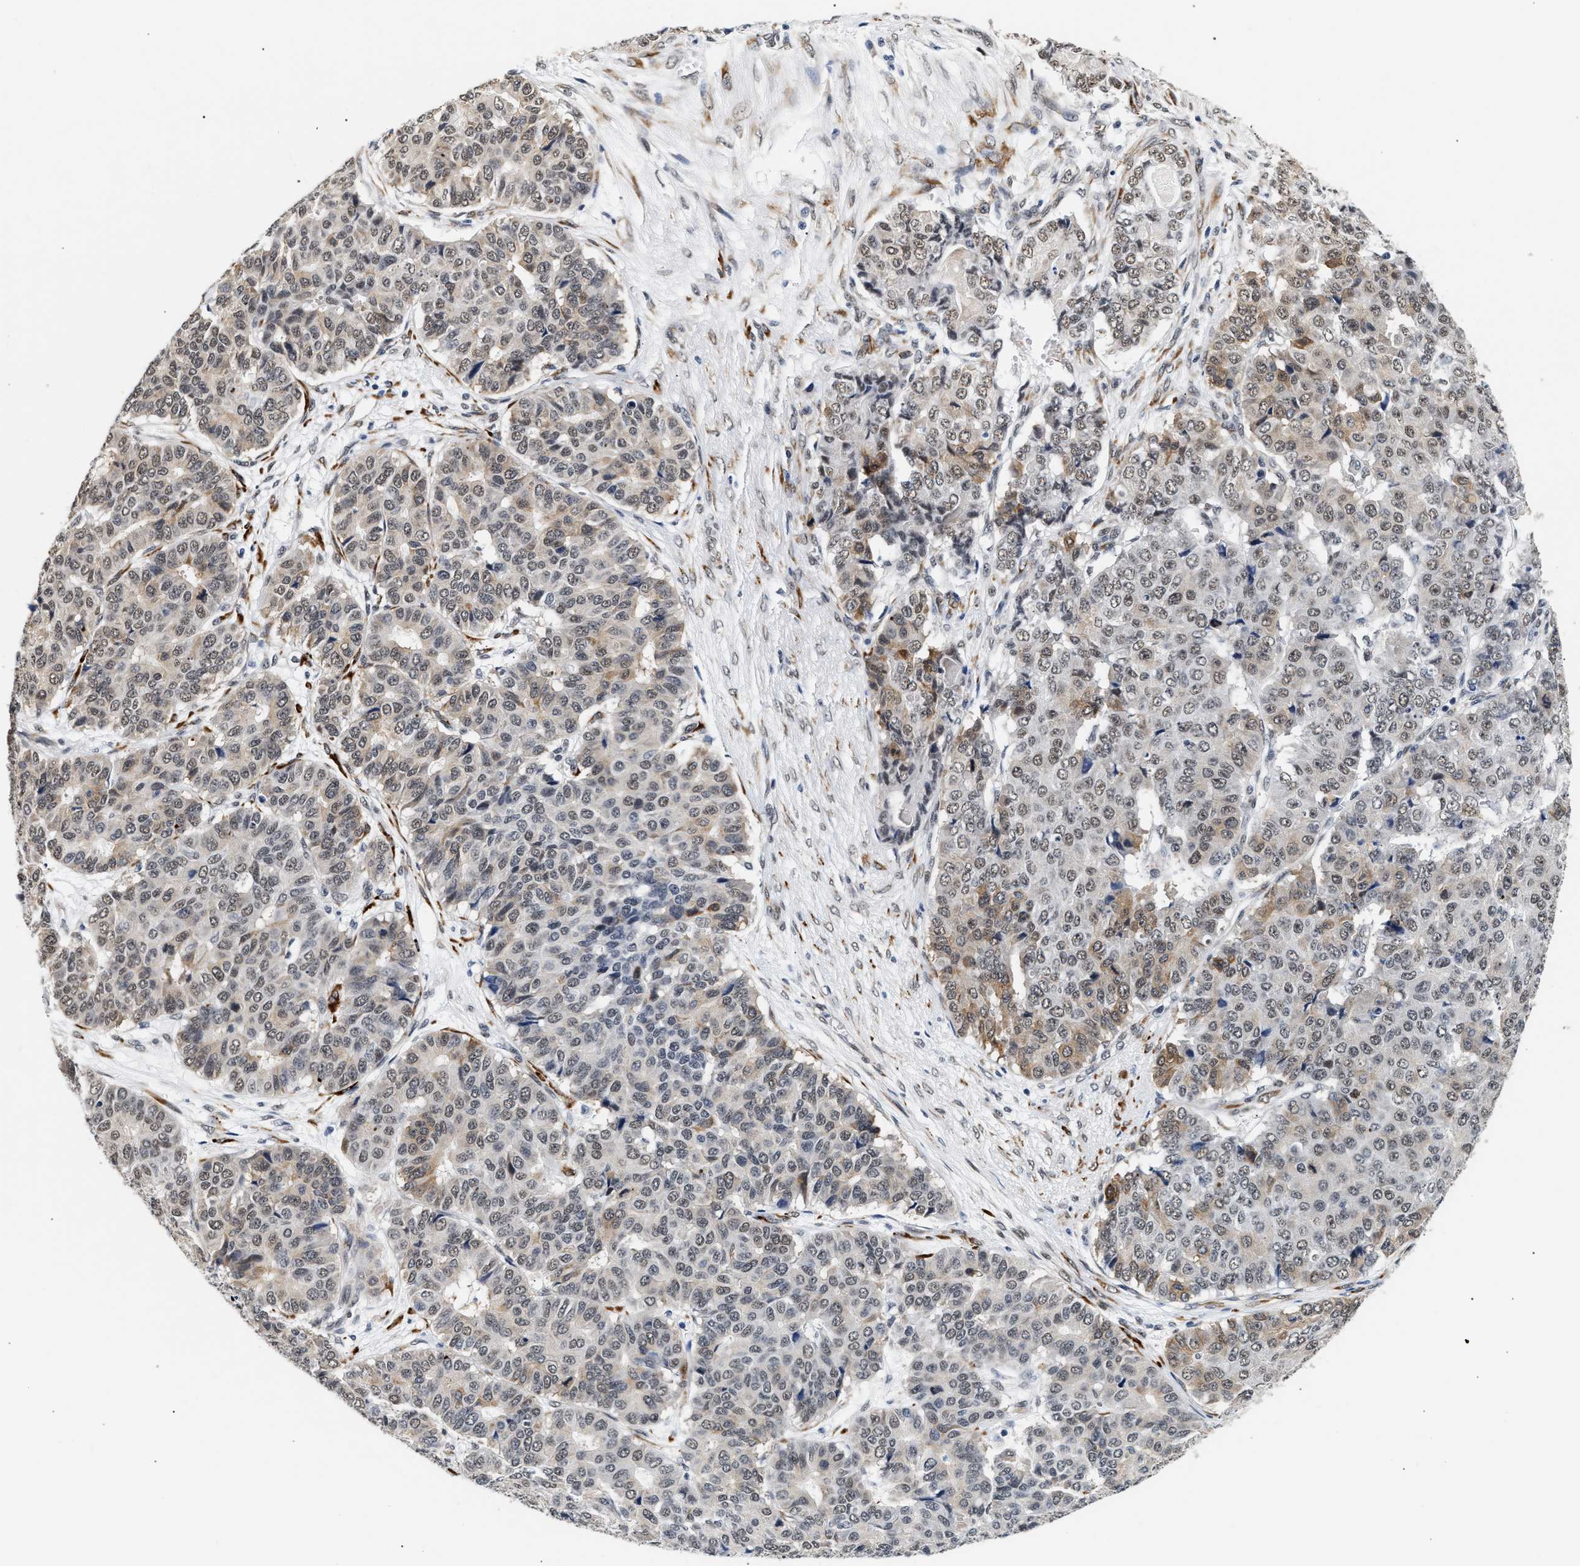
{"staining": {"intensity": "weak", "quantity": "25%-75%", "location": "cytoplasmic/membranous,nuclear"}, "tissue": "pancreatic cancer", "cell_type": "Tumor cells", "image_type": "cancer", "snomed": [{"axis": "morphology", "description": "Adenocarcinoma, NOS"}, {"axis": "topography", "description": "Pancreas"}], "caption": "Protein staining shows weak cytoplasmic/membranous and nuclear positivity in about 25%-75% of tumor cells in pancreatic adenocarcinoma.", "gene": "THOC1", "patient": {"sex": "male", "age": 50}}